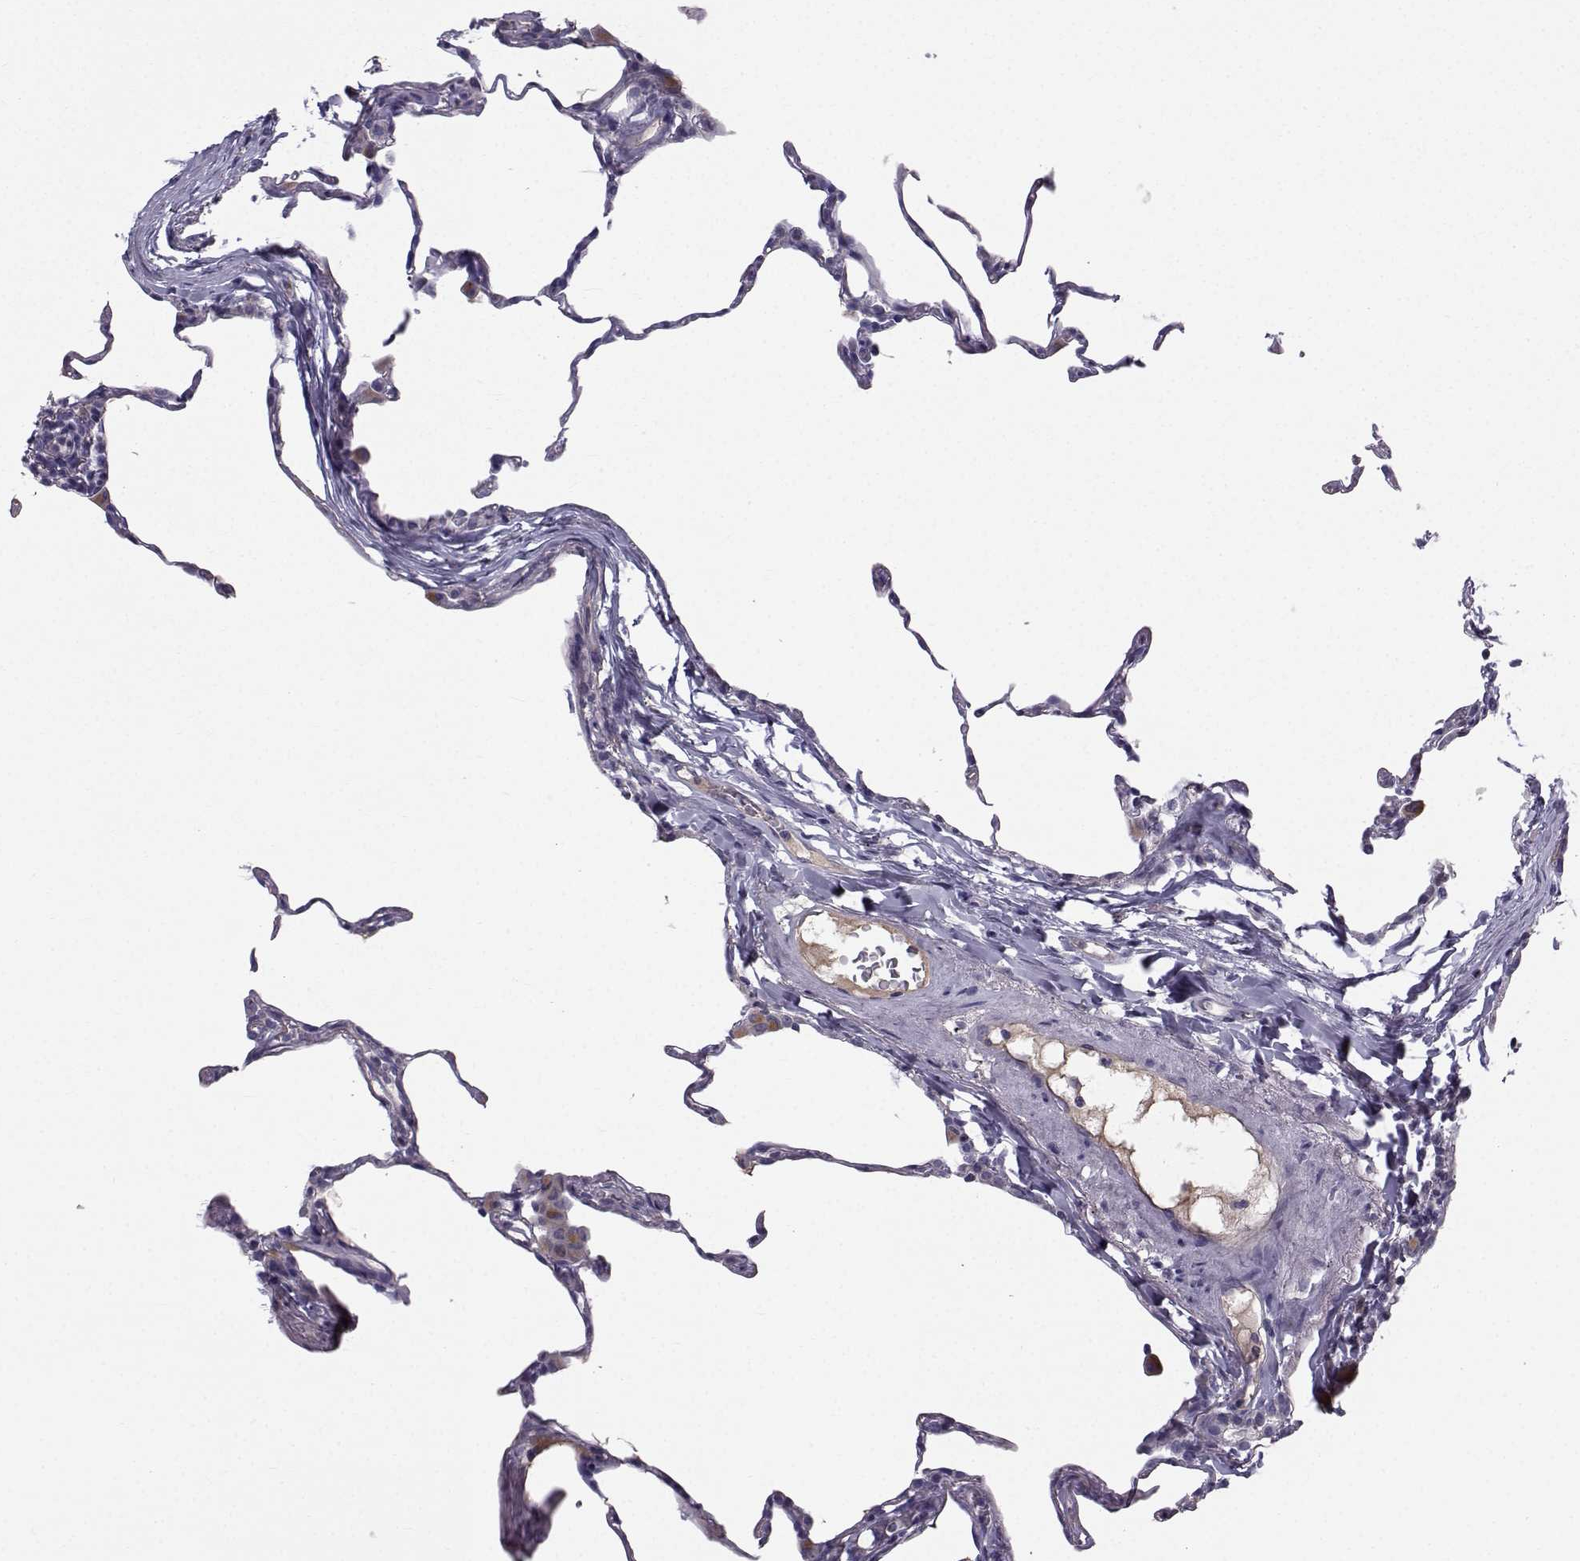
{"staining": {"intensity": "moderate", "quantity": "<25%", "location": "cytoplasmic/membranous"}, "tissue": "lung", "cell_type": "Alveolar cells", "image_type": "normal", "snomed": [{"axis": "morphology", "description": "Normal tissue, NOS"}, {"axis": "topography", "description": "Lung"}], "caption": "Immunohistochemistry of normal lung reveals low levels of moderate cytoplasmic/membranous staining in approximately <25% of alveolar cells. (Brightfield microscopy of DAB IHC at high magnification).", "gene": "CALCR", "patient": {"sex": "female", "age": 57}}